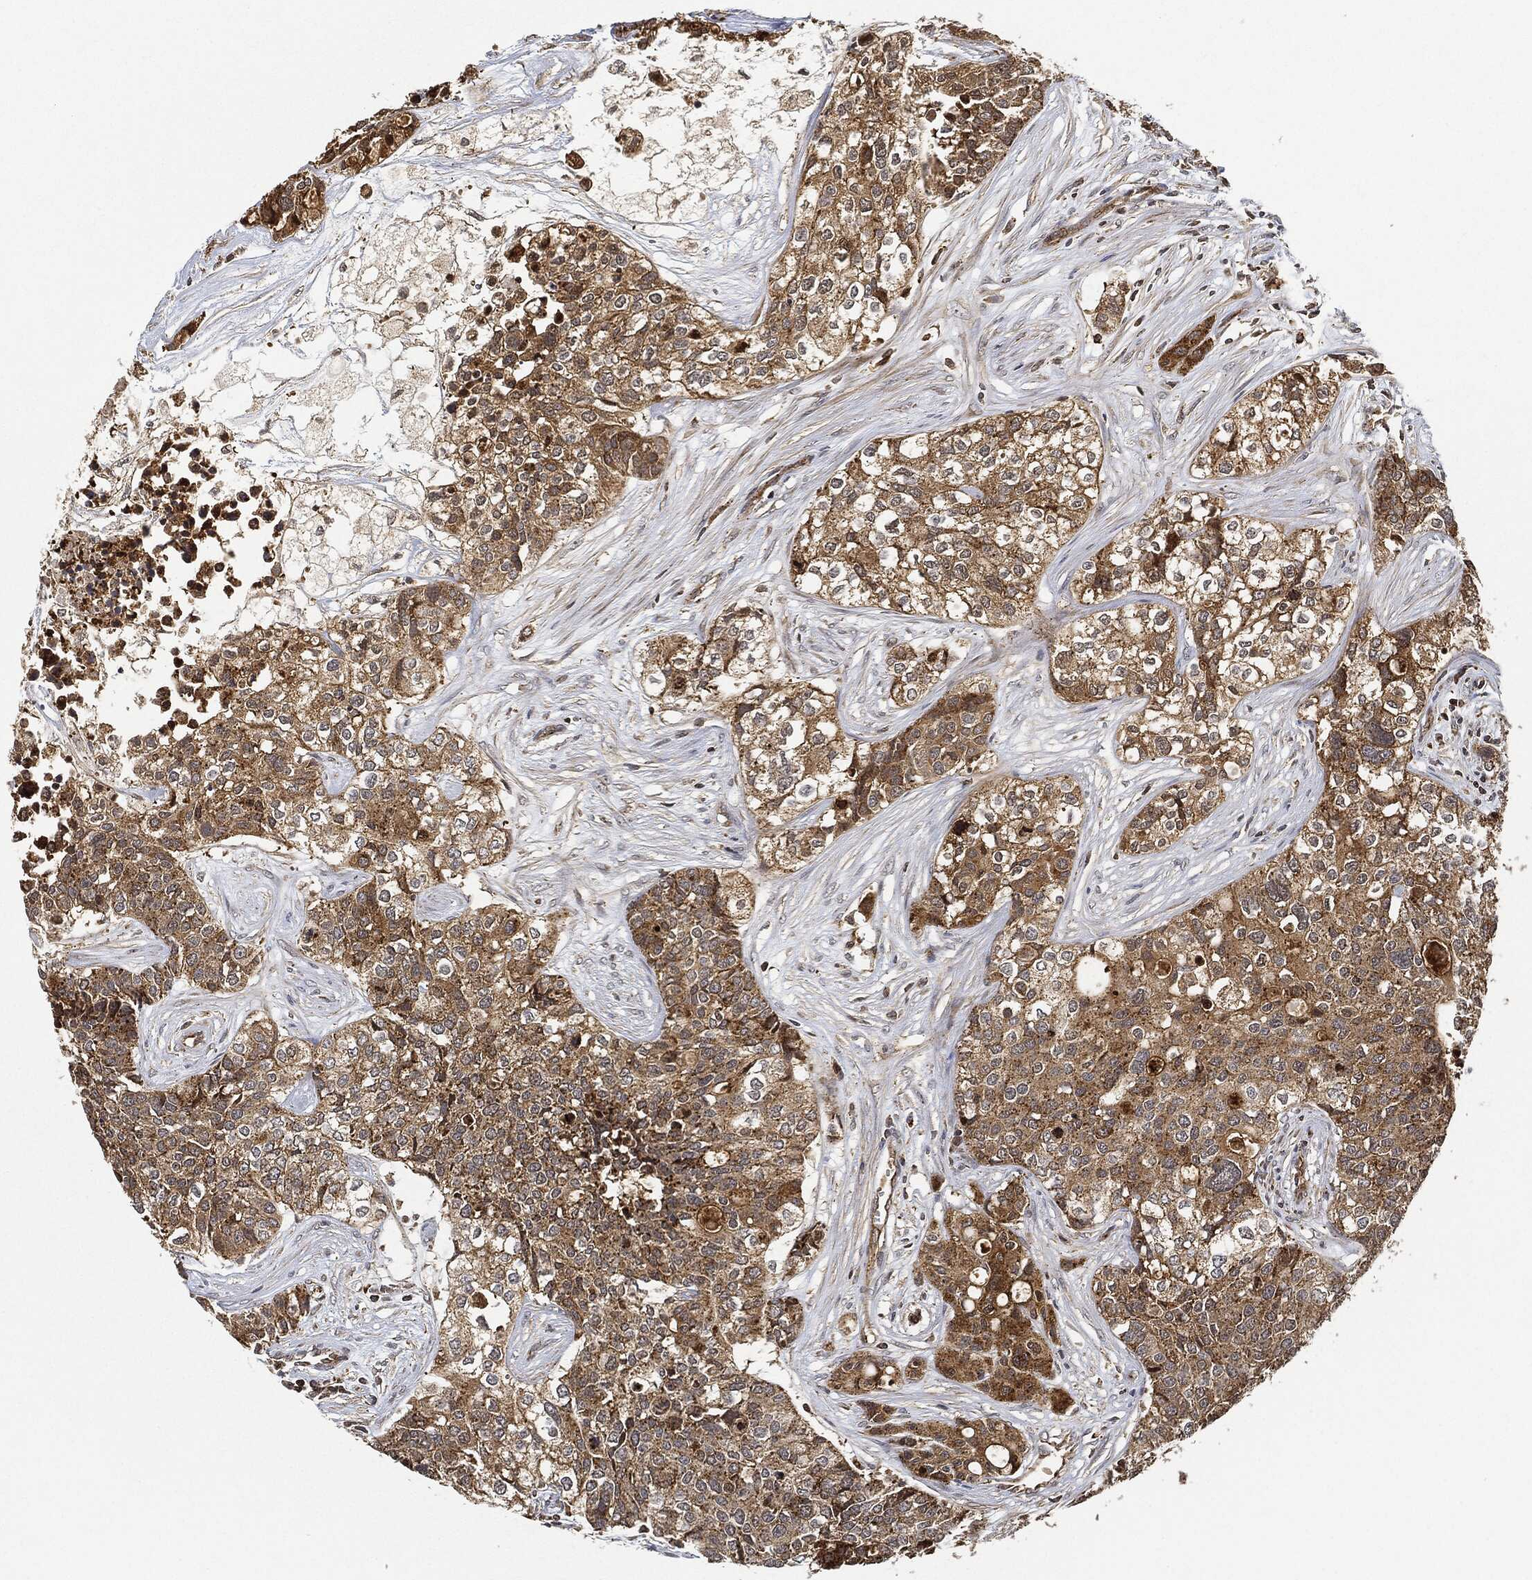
{"staining": {"intensity": "moderate", "quantity": "25%-75%", "location": "cytoplasmic/membranous"}, "tissue": "carcinoid", "cell_type": "Tumor cells", "image_type": "cancer", "snomed": [{"axis": "morphology", "description": "Carcinoid, malignant, NOS"}, {"axis": "topography", "description": "Colon"}], "caption": "Malignant carcinoid stained with a protein marker exhibits moderate staining in tumor cells.", "gene": "MAP3K3", "patient": {"sex": "male", "age": 81}}